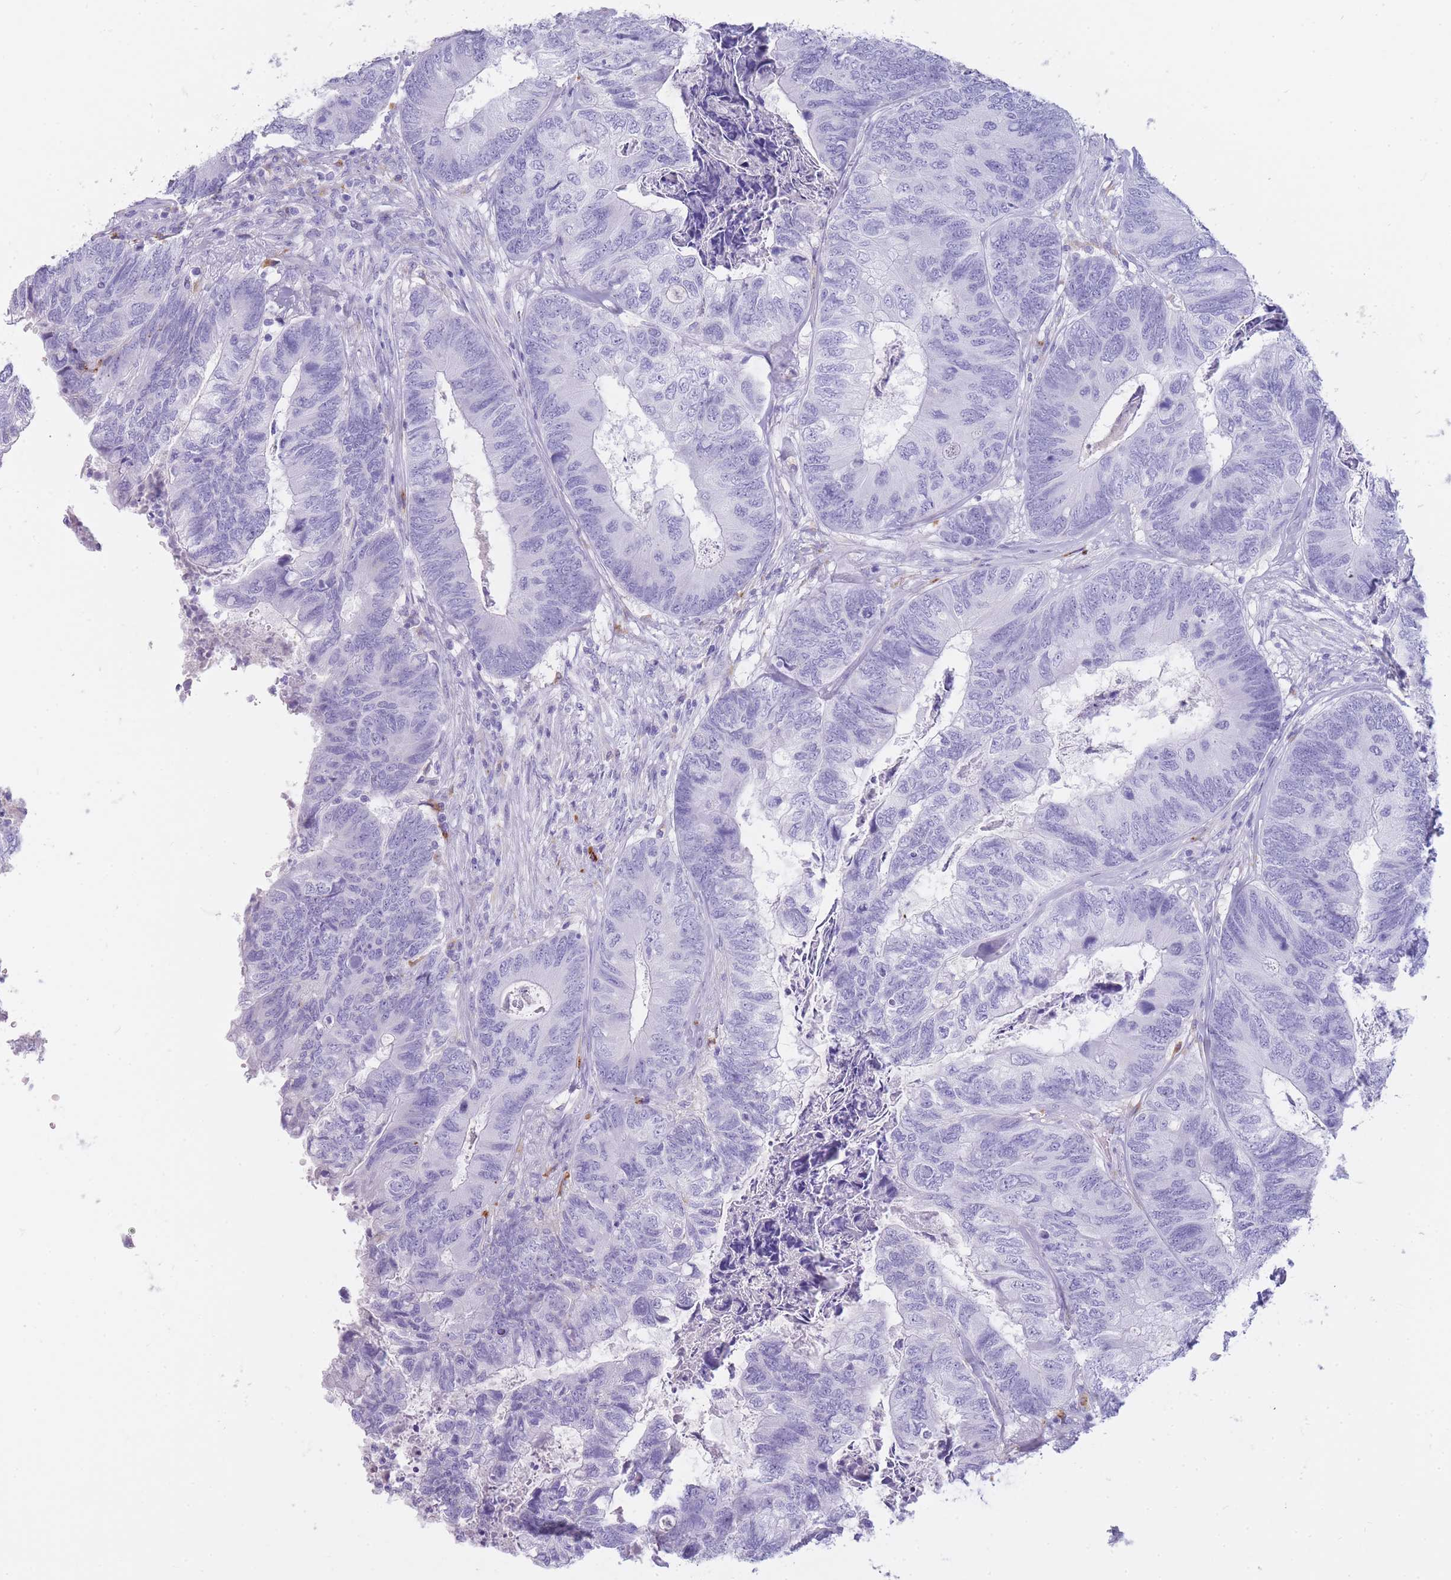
{"staining": {"intensity": "negative", "quantity": "none", "location": "none"}, "tissue": "colorectal cancer", "cell_type": "Tumor cells", "image_type": "cancer", "snomed": [{"axis": "morphology", "description": "Adenocarcinoma, NOS"}, {"axis": "topography", "description": "Colon"}], "caption": "The photomicrograph demonstrates no significant expression in tumor cells of colorectal cancer.", "gene": "GAA", "patient": {"sex": "female", "age": 67}}